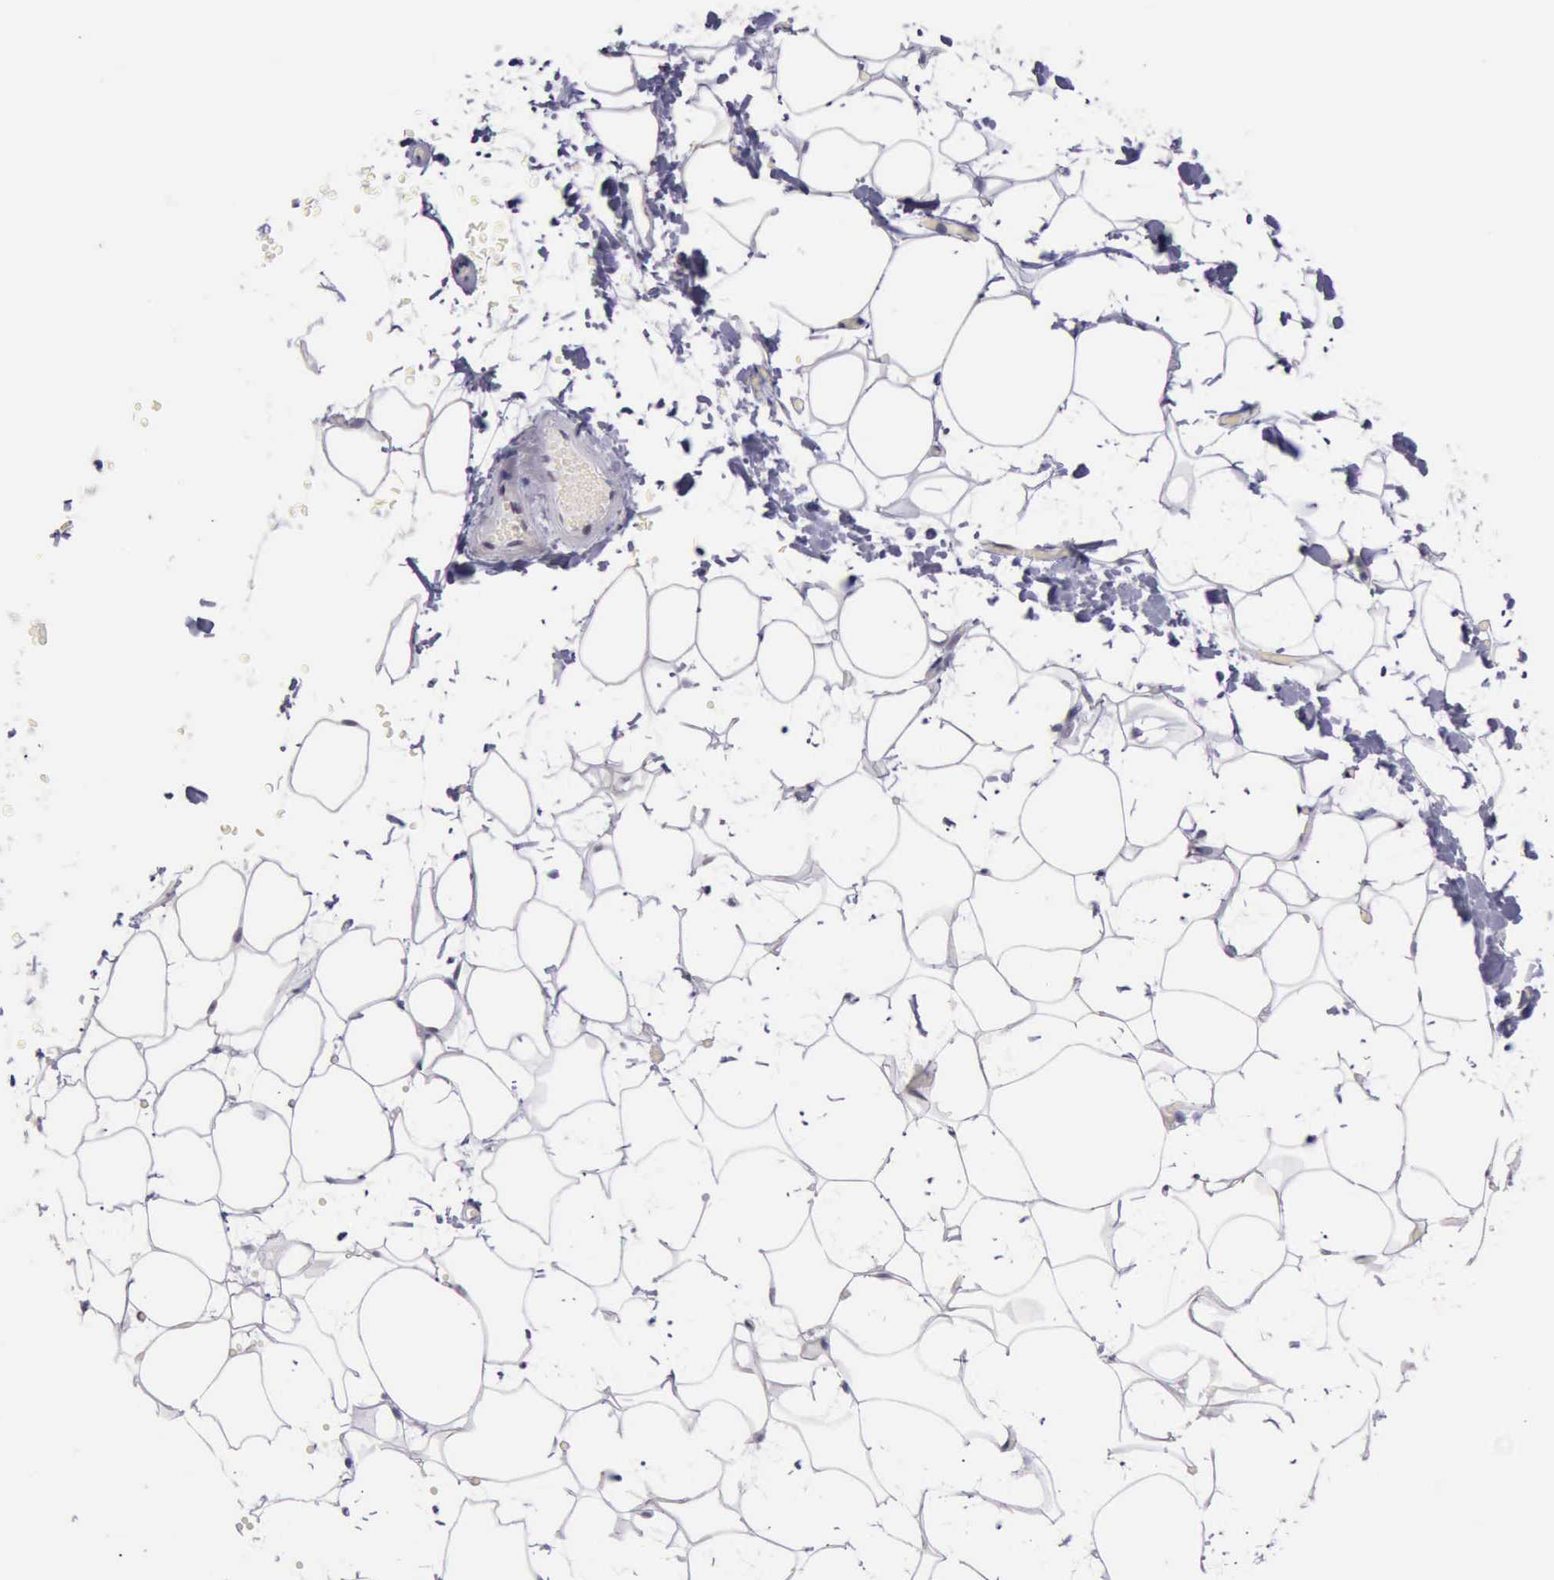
{"staining": {"intensity": "negative", "quantity": "none", "location": "none"}, "tissue": "adipose tissue", "cell_type": "Adipocytes", "image_type": "normal", "snomed": [{"axis": "morphology", "description": "Normal tissue, NOS"}, {"axis": "morphology", "description": "Fibrosis, NOS"}, {"axis": "topography", "description": "Breast"}], "caption": "Histopathology image shows no significant protein positivity in adipocytes of benign adipose tissue. The staining is performed using DAB (3,3'-diaminobenzidine) brown chromogen with nuclei counter-stained in using hematoxylin.", "gene": "EP300", "patient": {"sex": "female", "age": 24}}